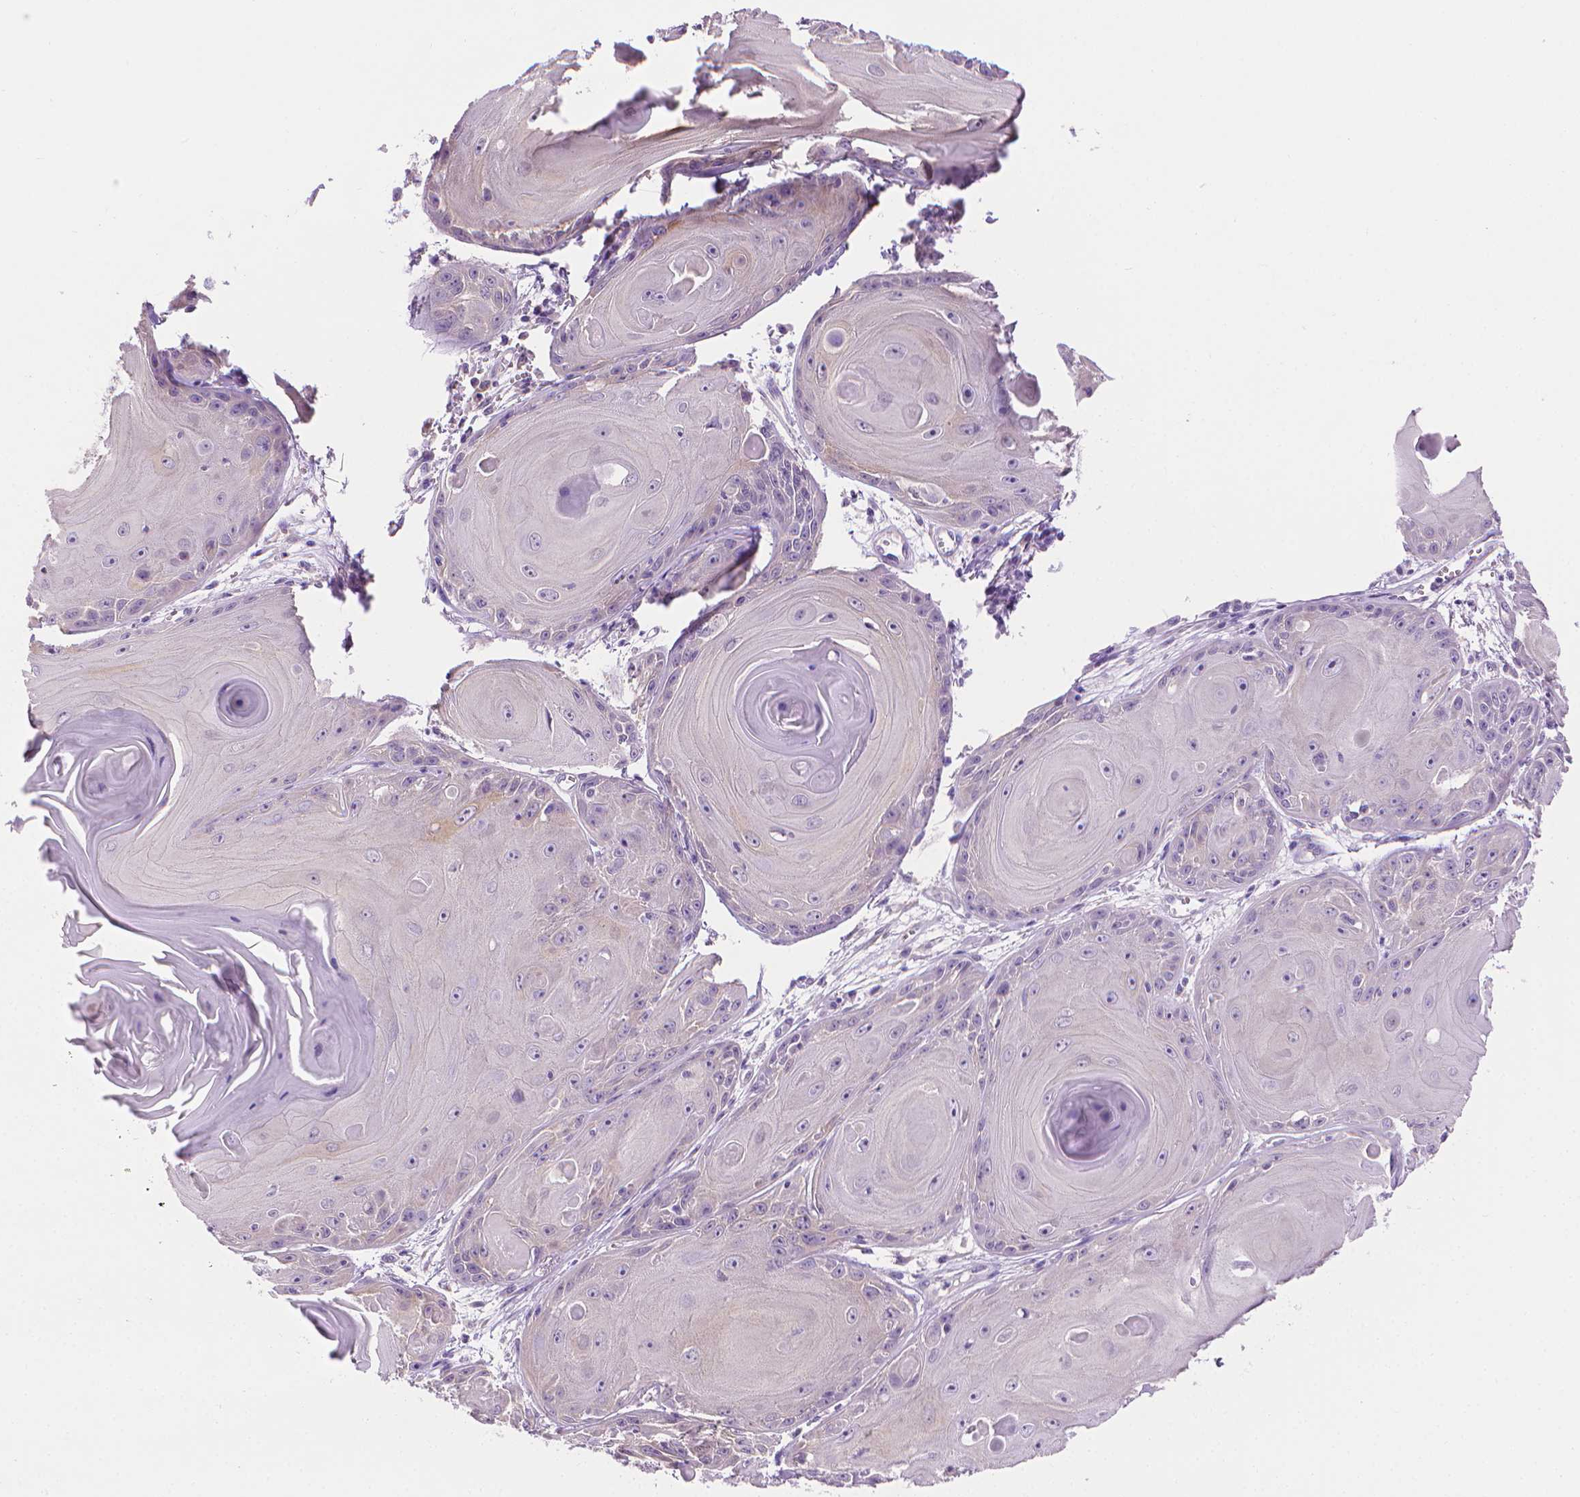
{"staining": {"intensity": "negative", "quantity": "none", "location": "none"}, "tissue": "skin cancer", "cell_type": "Tumor cells", "image_type": "cancer", "snomed": [{"axis": "morphology", "description": "Squamous cell carcinoma, NOS"}, {"axis": "topography", "description": "Skin"}, {"axis": "topography", "description": "Vulva"}], "caption": "Human squamous cell carcinoma (skin) stained for a protein using immunohistochemistry shows no expression in tumor cells.", "gene": "FASN", "patient": {"sex": "female", "age": 85}}